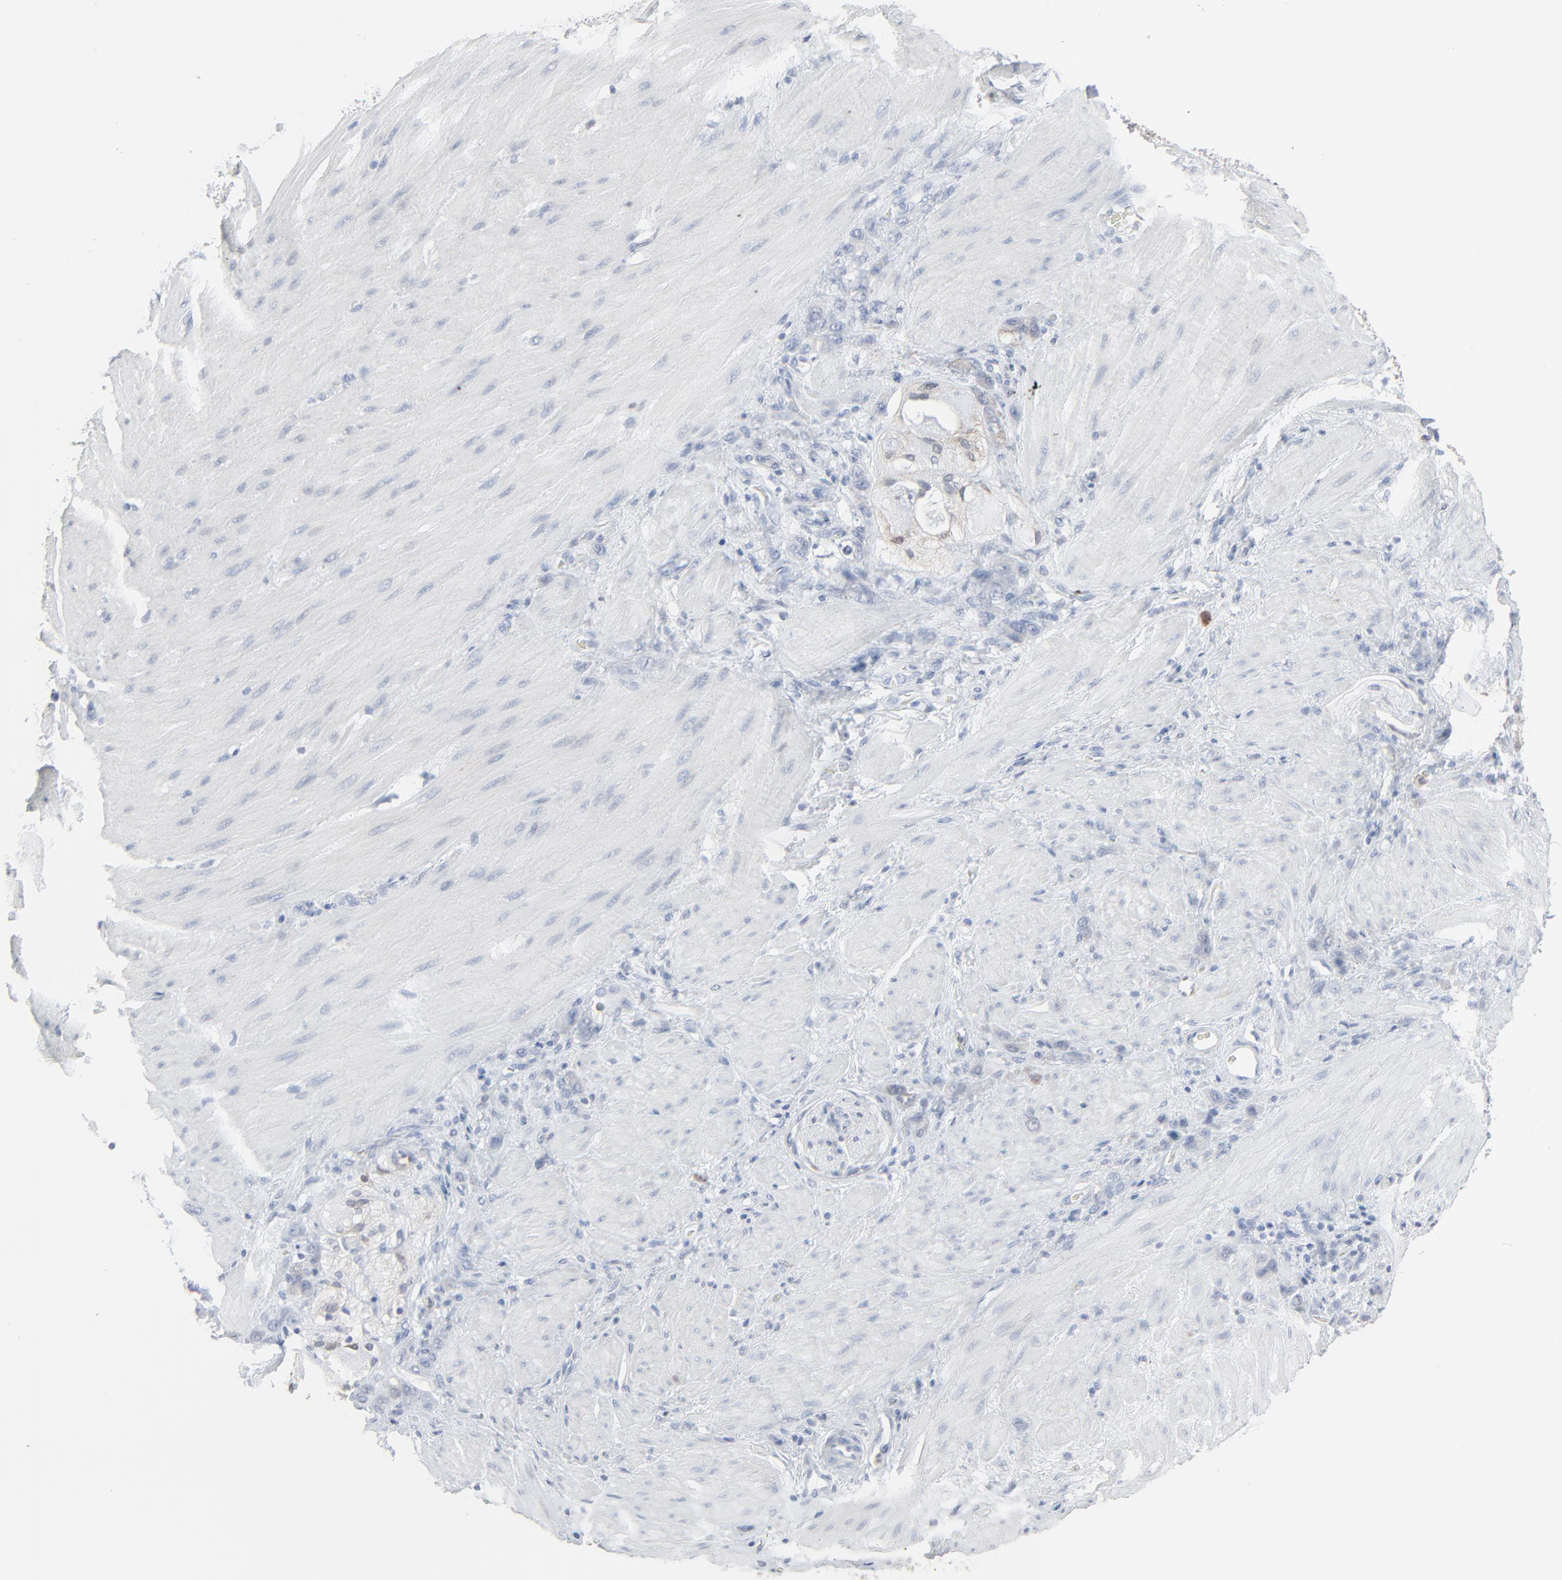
{"staining": {"intensity": "negative", "quantity": "none", "location": "none"}, "tissue": "stomach cancer", "cell_type": "Tumor cells", "image_type": "cancer", "snomed": [{"axis": "morphology", "description": "Normal tissue, NOS"}, {"axis": "morphology", "description": "Adenocarcinoma, NOS"}, {"axis": "topography", "description": "Stomach"}], "caption": "Immunohistochemistry (IHC) of stomach cancer (adenocarcinoma) demonstrates no staining in tumor cells.", "gene": "PHGDH", "patient": {"sex": "male", "age": 82}}